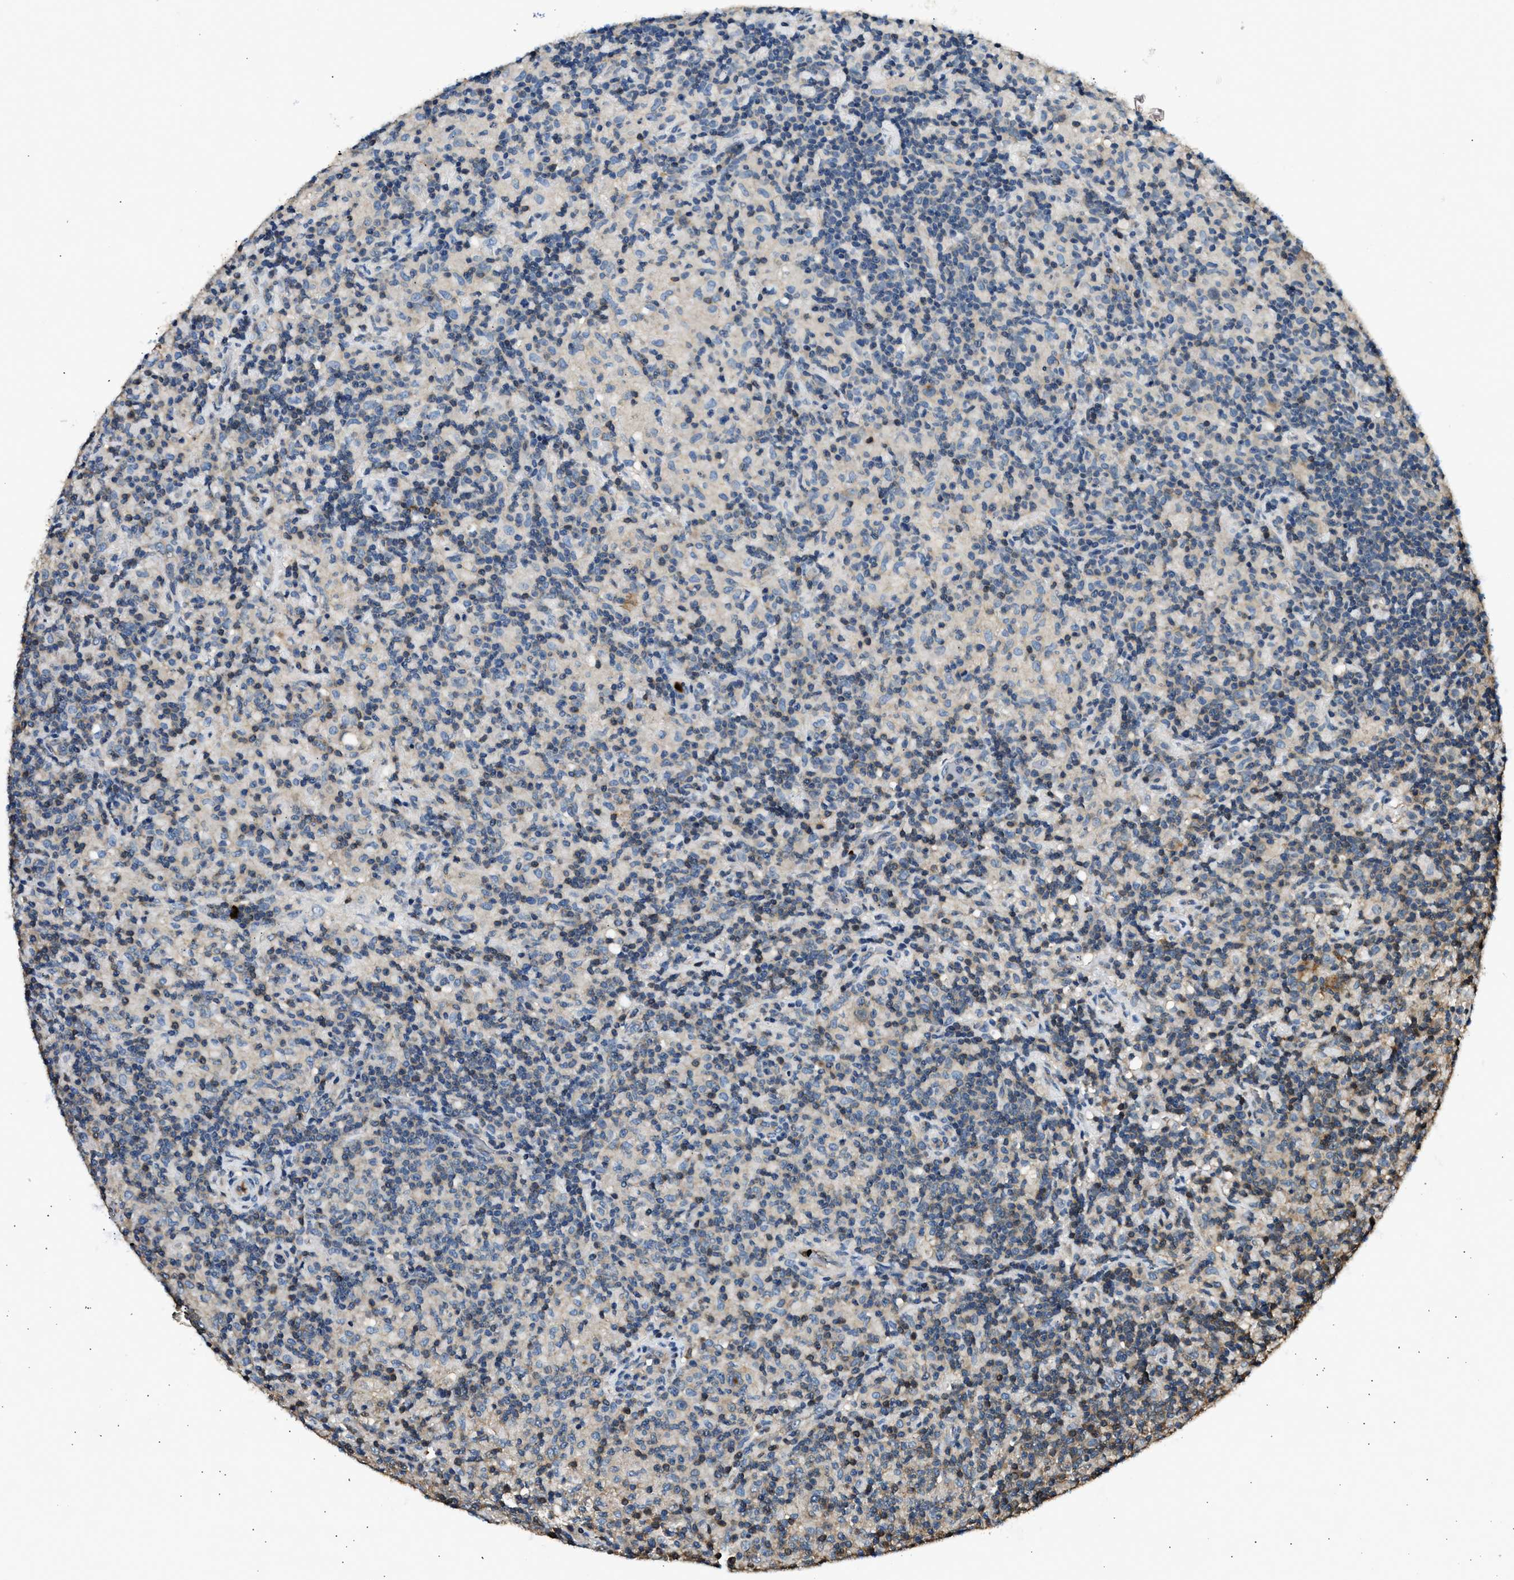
{"staining": {"intensity": "negative", "quantity": "none", "location": "none"}, "tissue": "lymphoma", "cell_type": "Tumor cells", "image_type": "cancer", "snomed": [{"axis": "morphology", "description": "Hodgkin's disease, NOS"}, {"axis": "topography", "description": "Lymph node"}], "caption": "An immunohistochemistry photomicrograph of lymphoma is shown. There is no staining in tumor cells of lymphoma.", "gene": "ANXA3", "patient": {"sex": "male", "age": 70}}